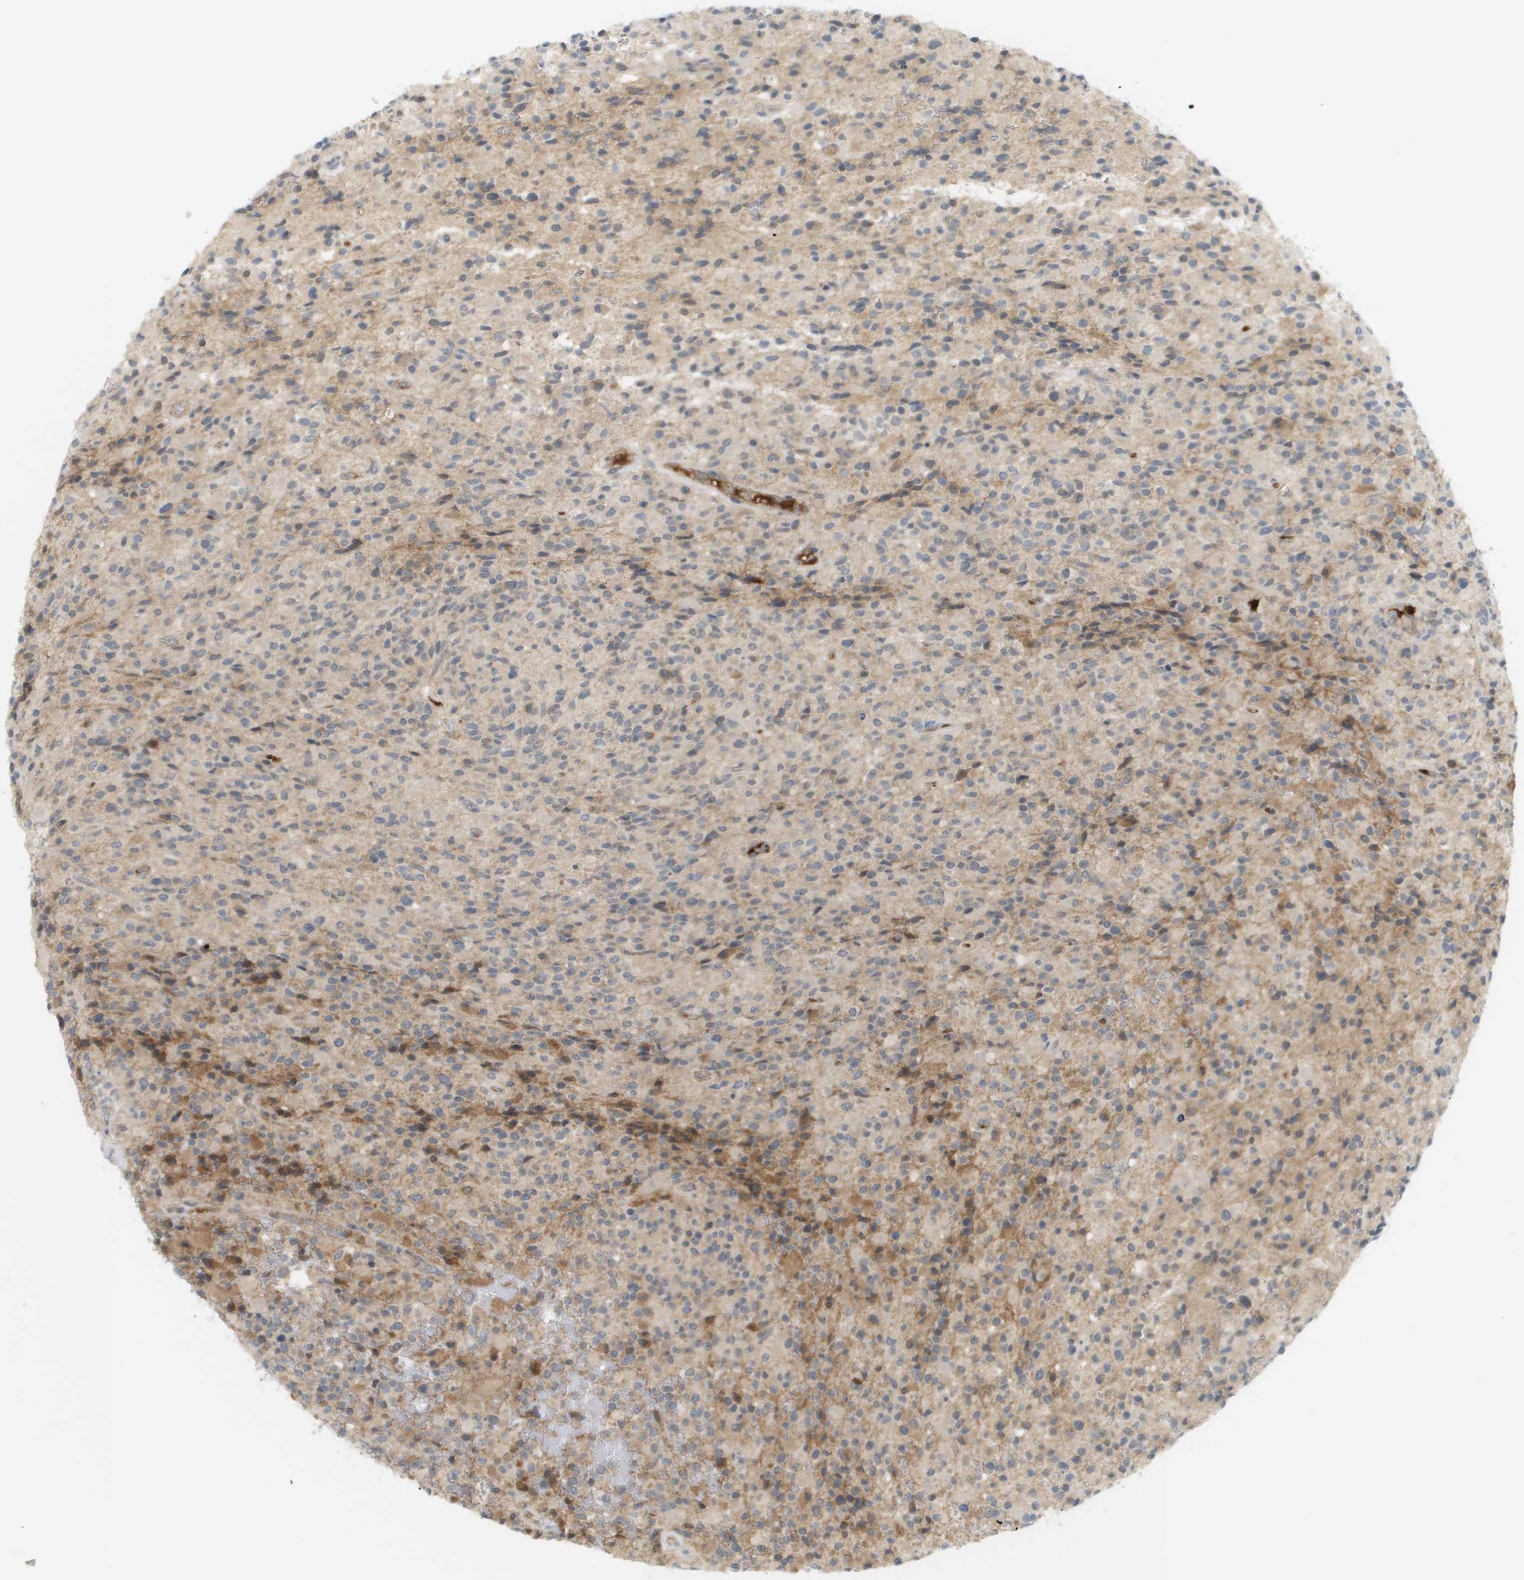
{"staining": {"intensity": "weak", "quantity": "25%-75%", "location": "cytoplasmic/membranous"}, "tissue": "glioma", "cell_type": "Tumor cells", "image_type": "cancer", "snomed": [{"axis": "morphology", "description": "Glioma, malignant, High grade"}, {"axis": "topography", "description": "Brain"}], "caption": "Protein expression analysis of high-grade glioma (malignant) reveals weak cytoplasmic/membranous staining in about 25%-75% of tumor cells. The protein is stained brown, and the nuclei are stained in blue (DAB IHC with brightfield microscopy, high magnification).", "gene": "PROC", "patient": {"sex": "male", "age": 71}}